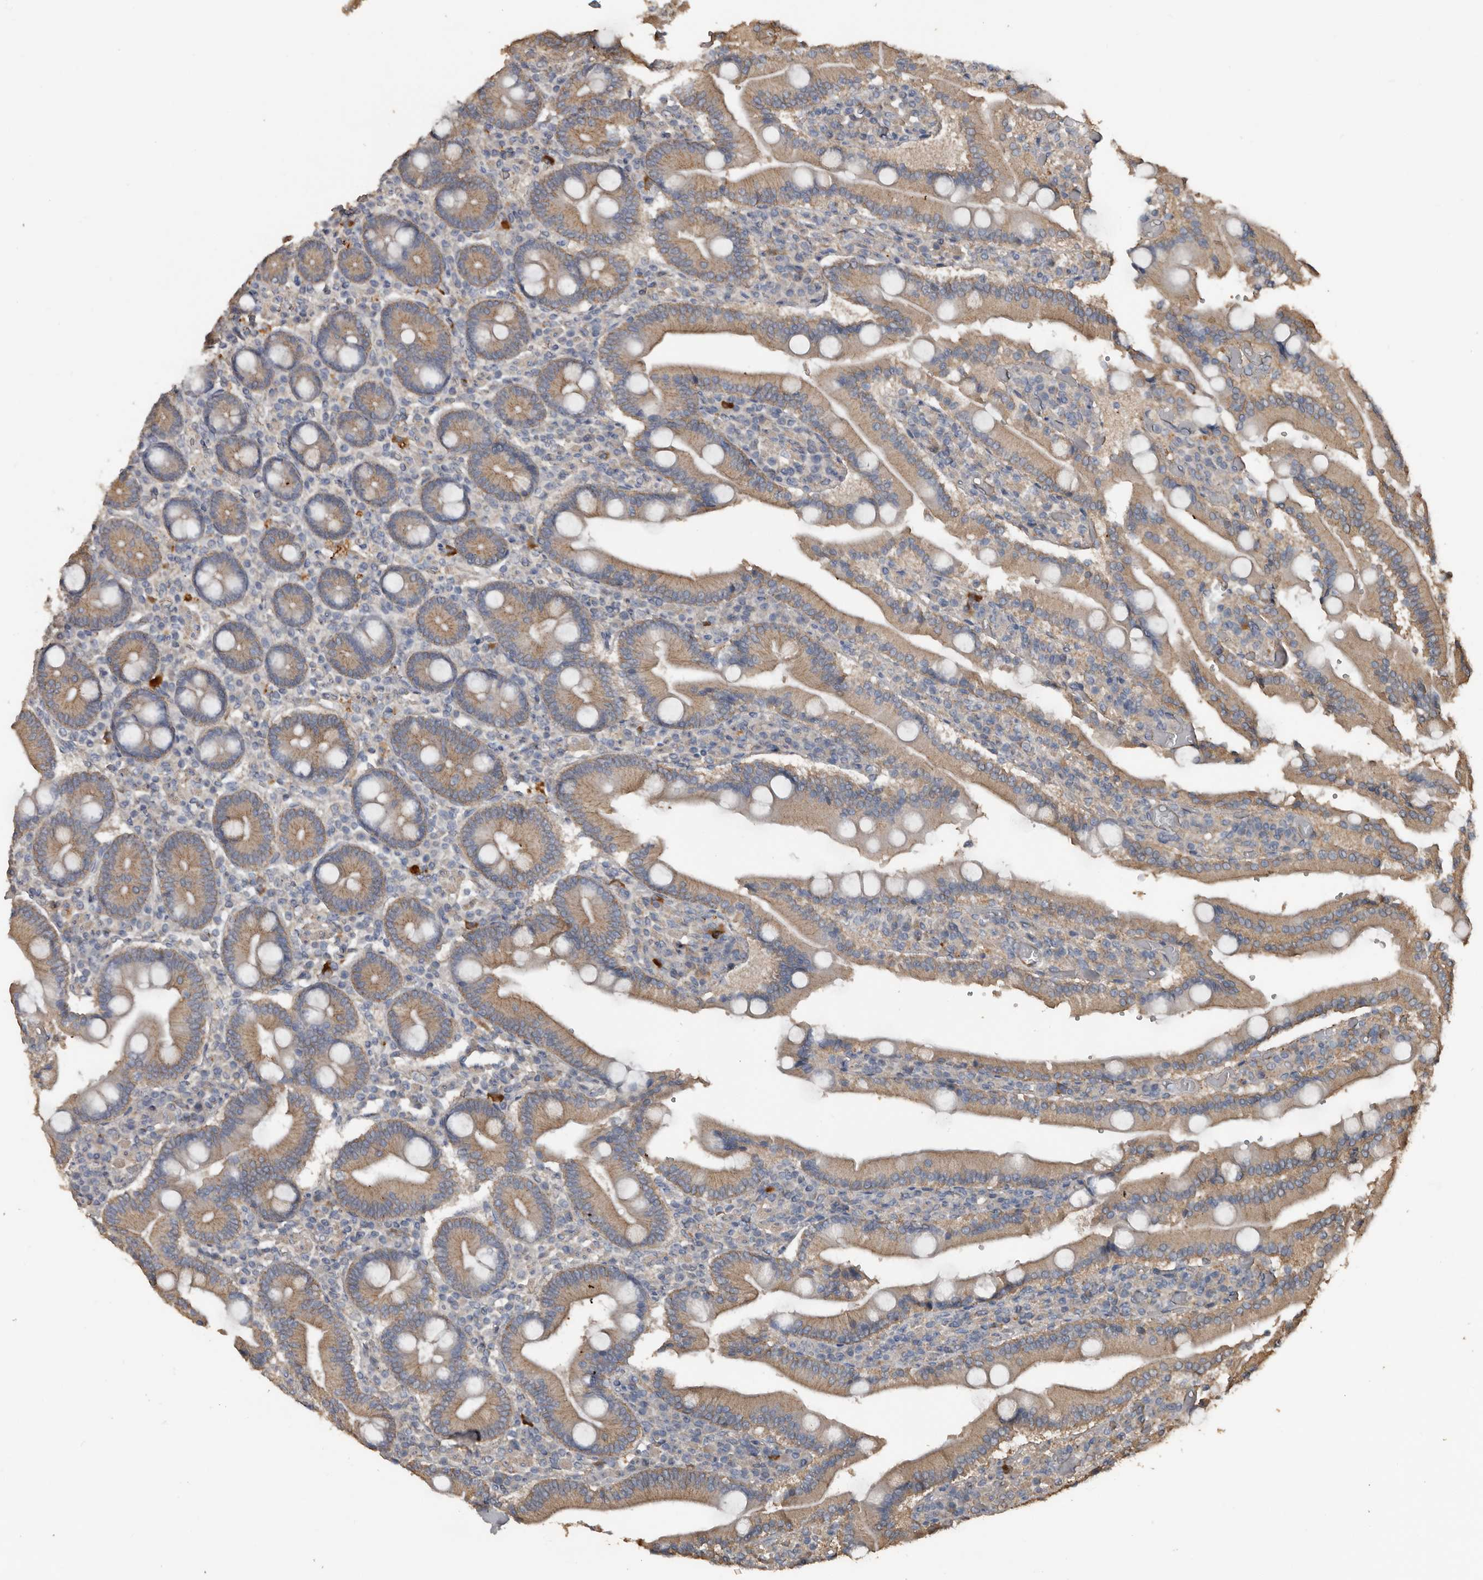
{"staining": {"intensity": "moderate", "quantity": ">75%", "location": "cytoplasmic/membranous"}, "tissue": "duodenum", "cell_type": "Glandular cells", "image_type": "normal", "snomed": [{"axis": "morphology", "description": "Normal tissue, NOS"}, {"axis": "topography", "description": "Duodenum"}], "caption": "IHC histopathology image of benign duodenum stained for a protein (brown), which exhibits medium levels of moderate cytoplasmic/membranous positivity in approximately >75% of glandular cells.", "gene": "HYAL4", "patient": {"sex": "female", "age": 62}}